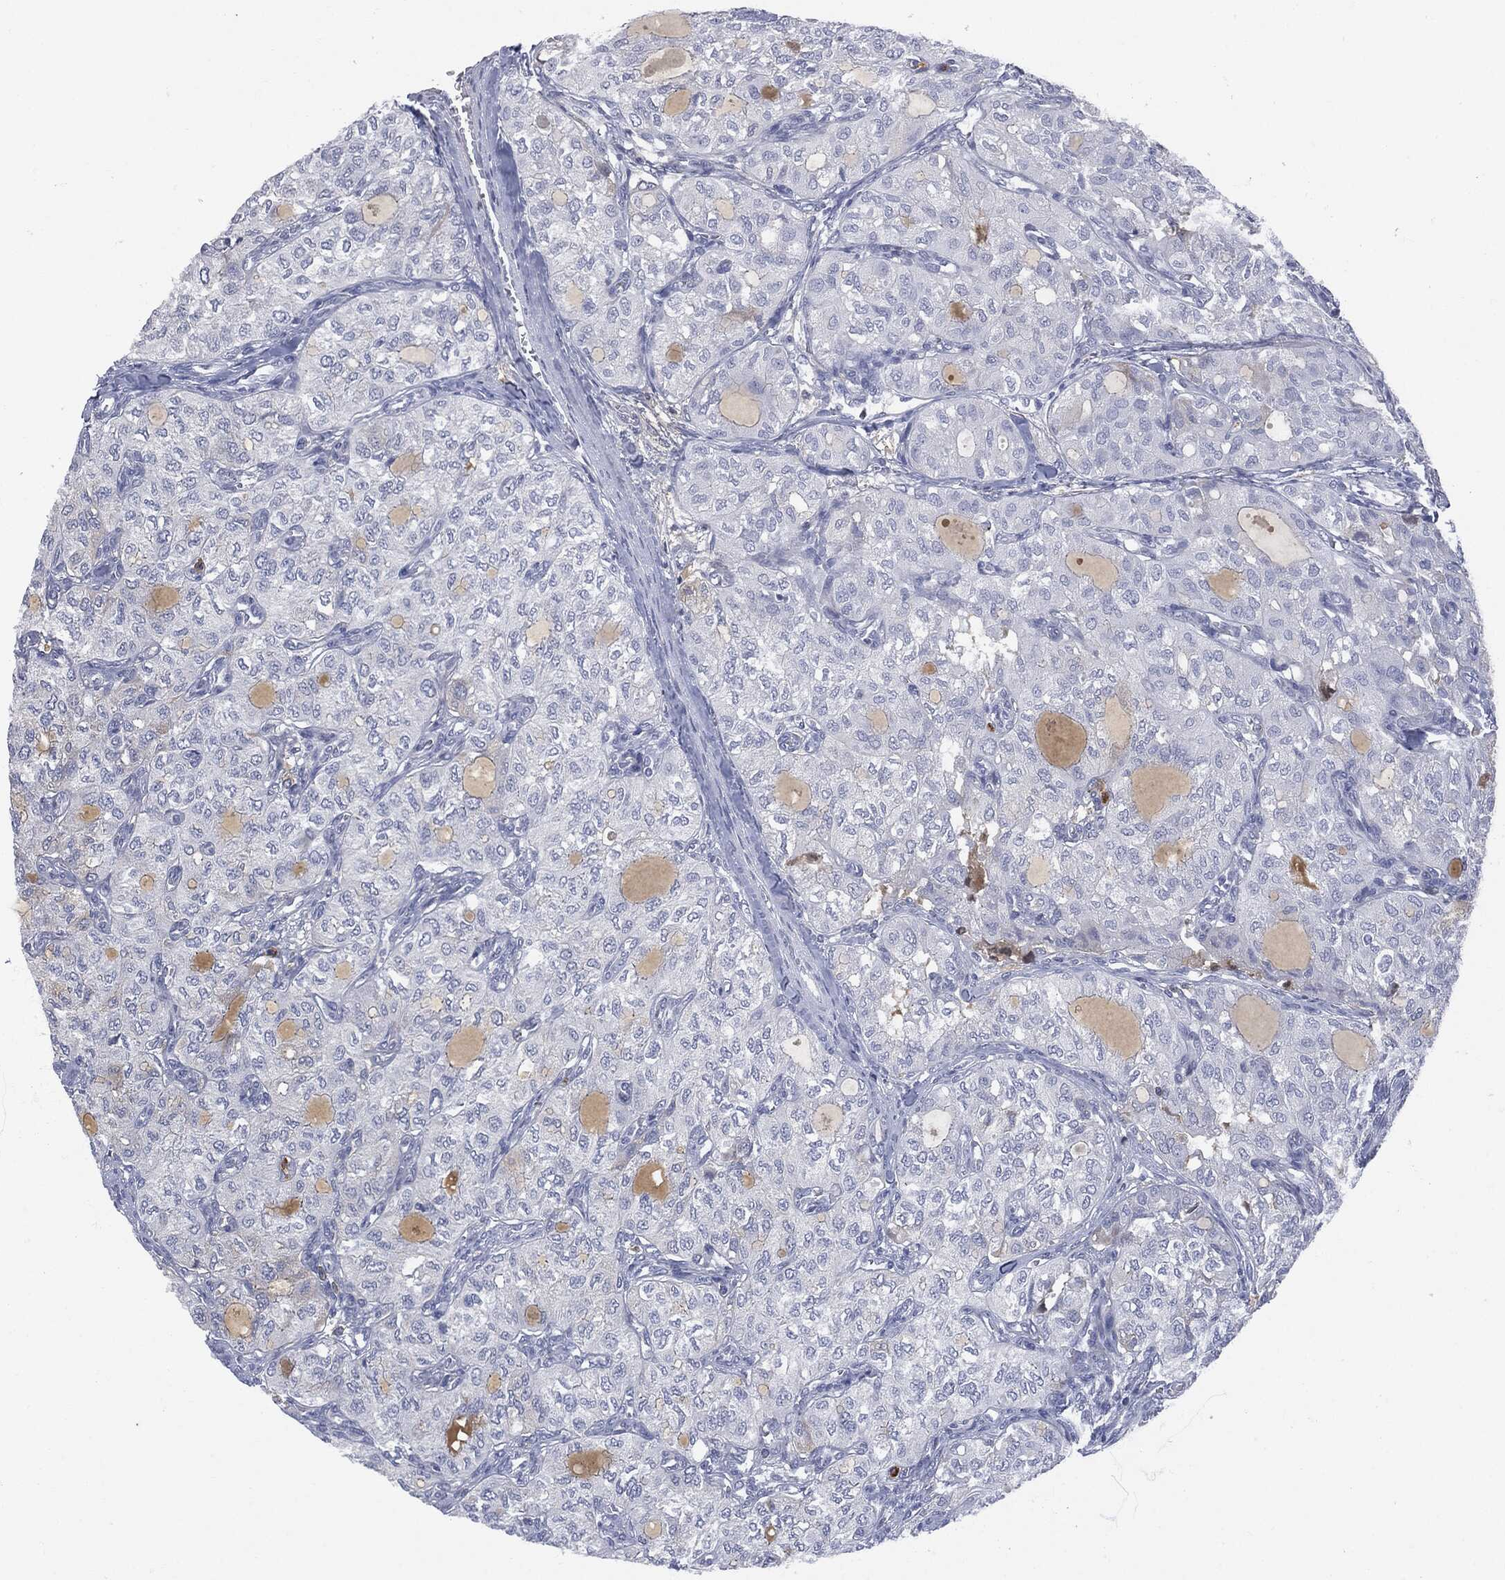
{"staining": {"intensity": "negative", "quantity": "none", "location": "none"}, "tissue": "thyroid cancer", "cell_type": "Tumor cells", "image_type": "cancer", "snomed": [{"axis": "morphology", "description": "Follicular adenoma carcinoma, NOS"}, {"axis": "topography", "description": "Thyroid gland"}], "caption": "Tumor cells are negative for brown protein staining in thyroid cancer (follicular adenoma carcinoma).", "gene": "BTK", "patient": {"sex": "male", "age": 75}}